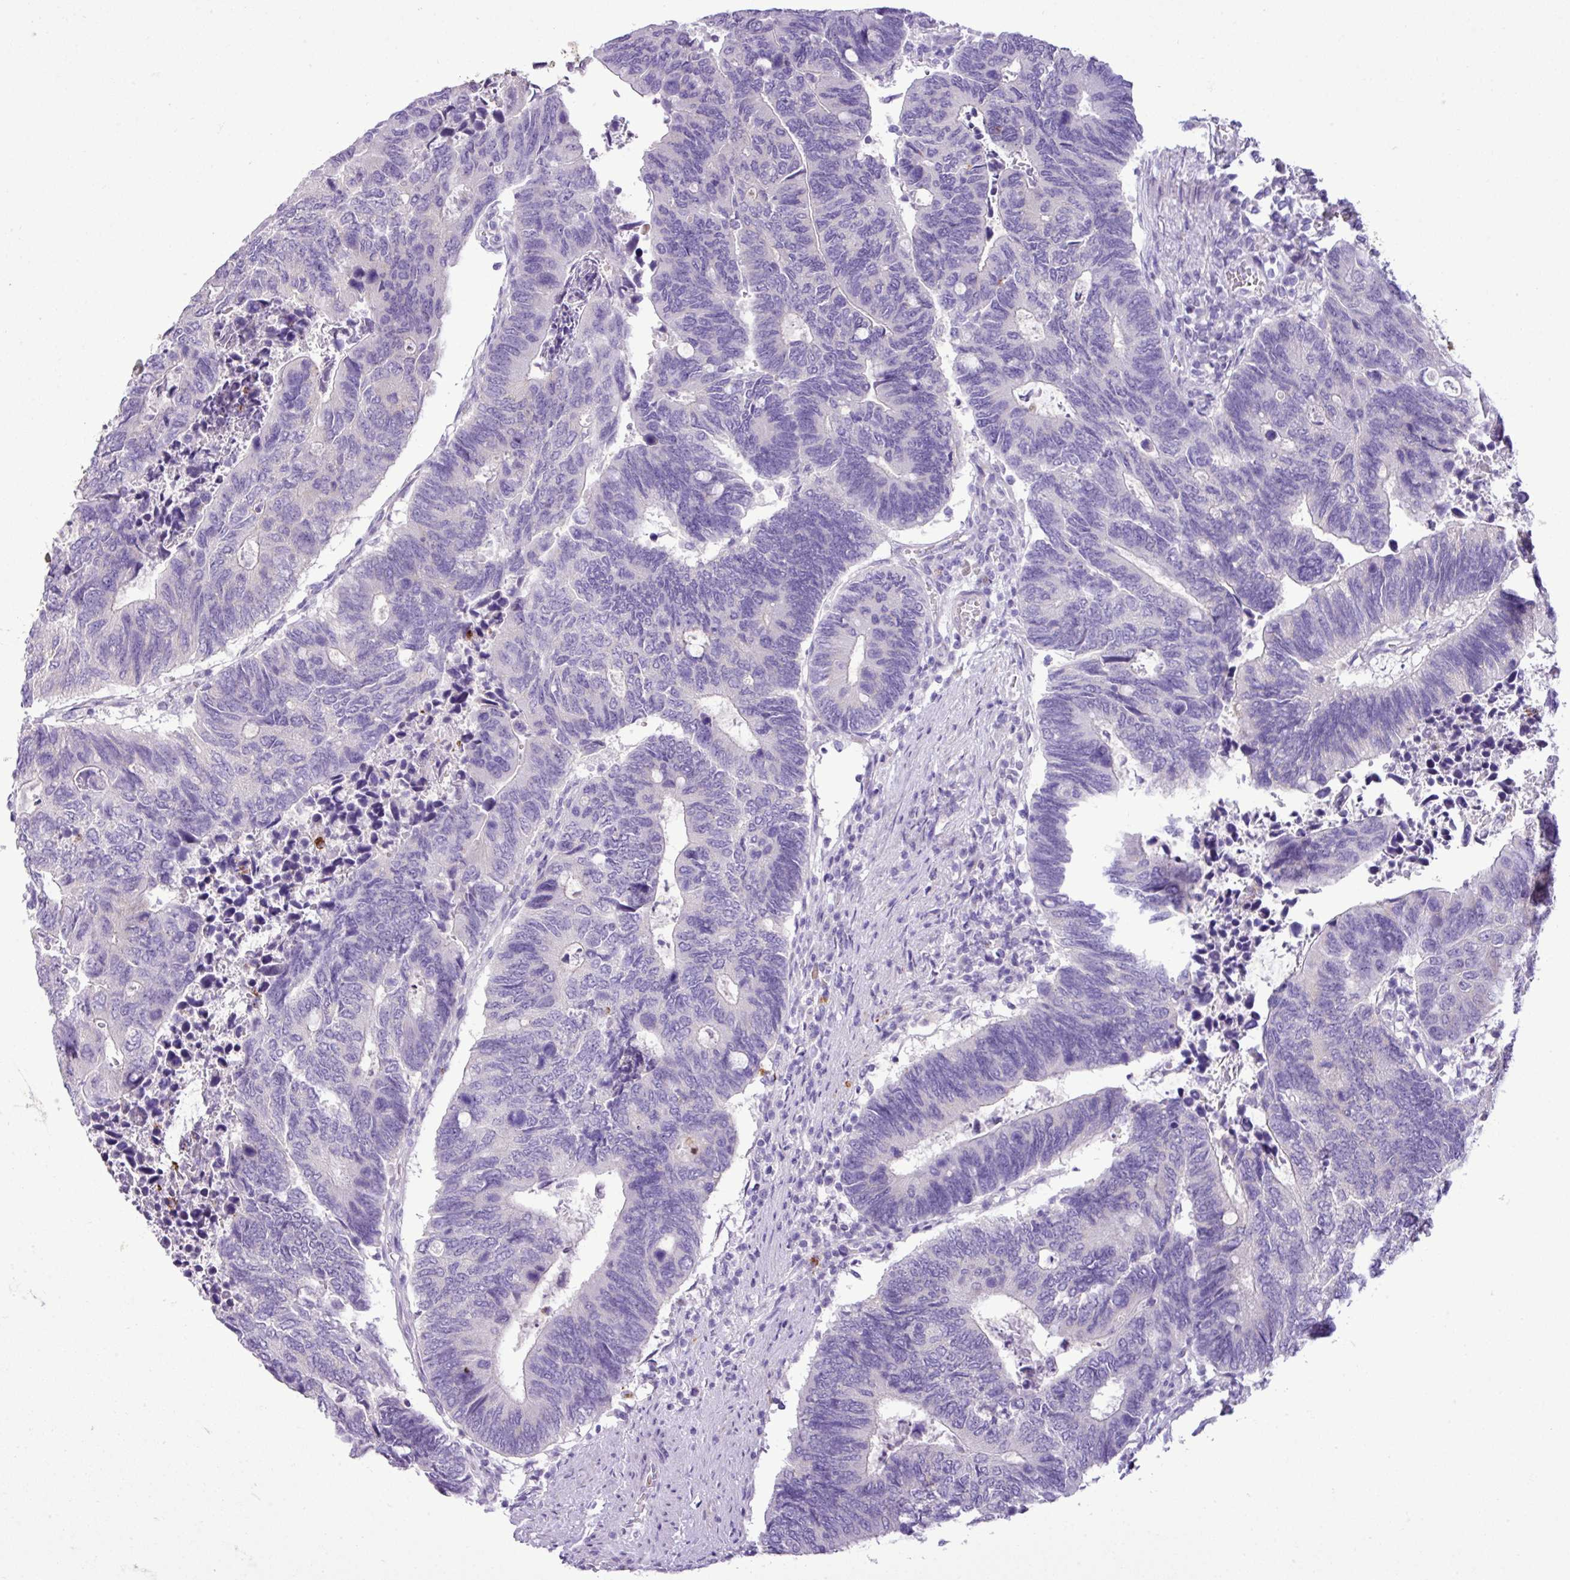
{"staining": {"intensity": "negative", "quantity": "none", "location": "none"}, "tissue": "colorectal cancer", "cell_type": "Tumor cells", "image_type": "cancer", "snomed": [{"axis": "morphology", "description": "Adenocarcinoma, NOS"}, {"axis": "topography", "description": "Colon"}], "caption": "Colorectal adenocarcinoma was stained to show a protein in brown. There is no significant expression in tumor cells. (IHC, brightfield microscopy, high magnification).", "gene": "ZSCAN5A", "patient": {"sex": "male", "age": 87}}